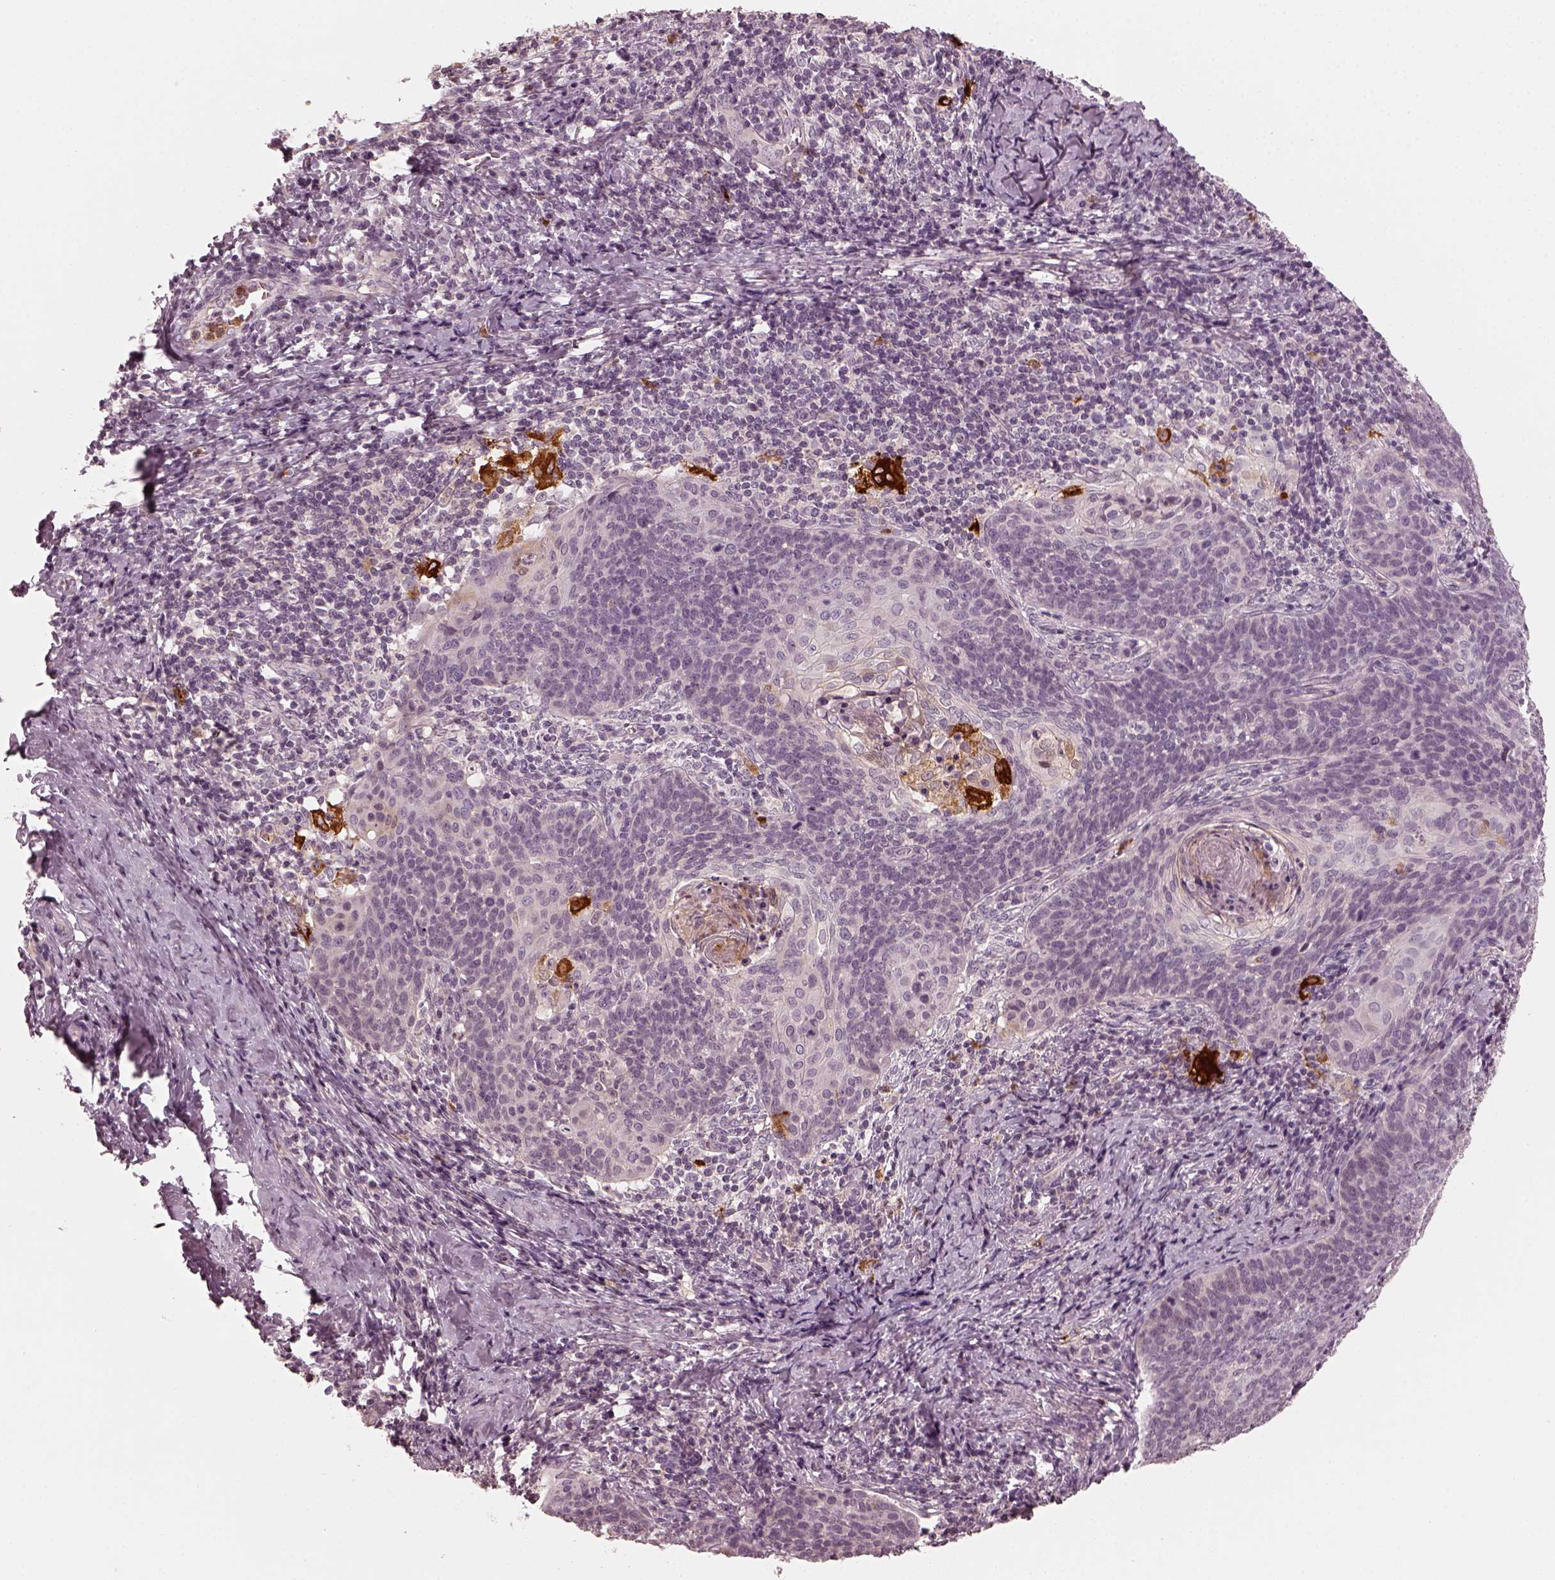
{"staining": {"intensity": "negative", "quantity": "none", "location": "none"}, "tissue": "cervical cancer", "cell_type": "Tumor cells", "image_type": "cancer", "snomed": [{"axis": "morphology", "description": "Normal tissue, NOS"}, {"axis": "morphology", "description": "Squamous cell carcinoma, NOS"}, {"axis": "topography", "description": "Cervix"}], "caption": "Tumor cells show no significant protein expression in cervical squamous cell carcinoma. (Brightfield microscopy of DAB (3,3'-diaminobenzidine) IHC at high magnification).", "gene": "CHIT1", "patient": {"sex": "female", "age": 39}}